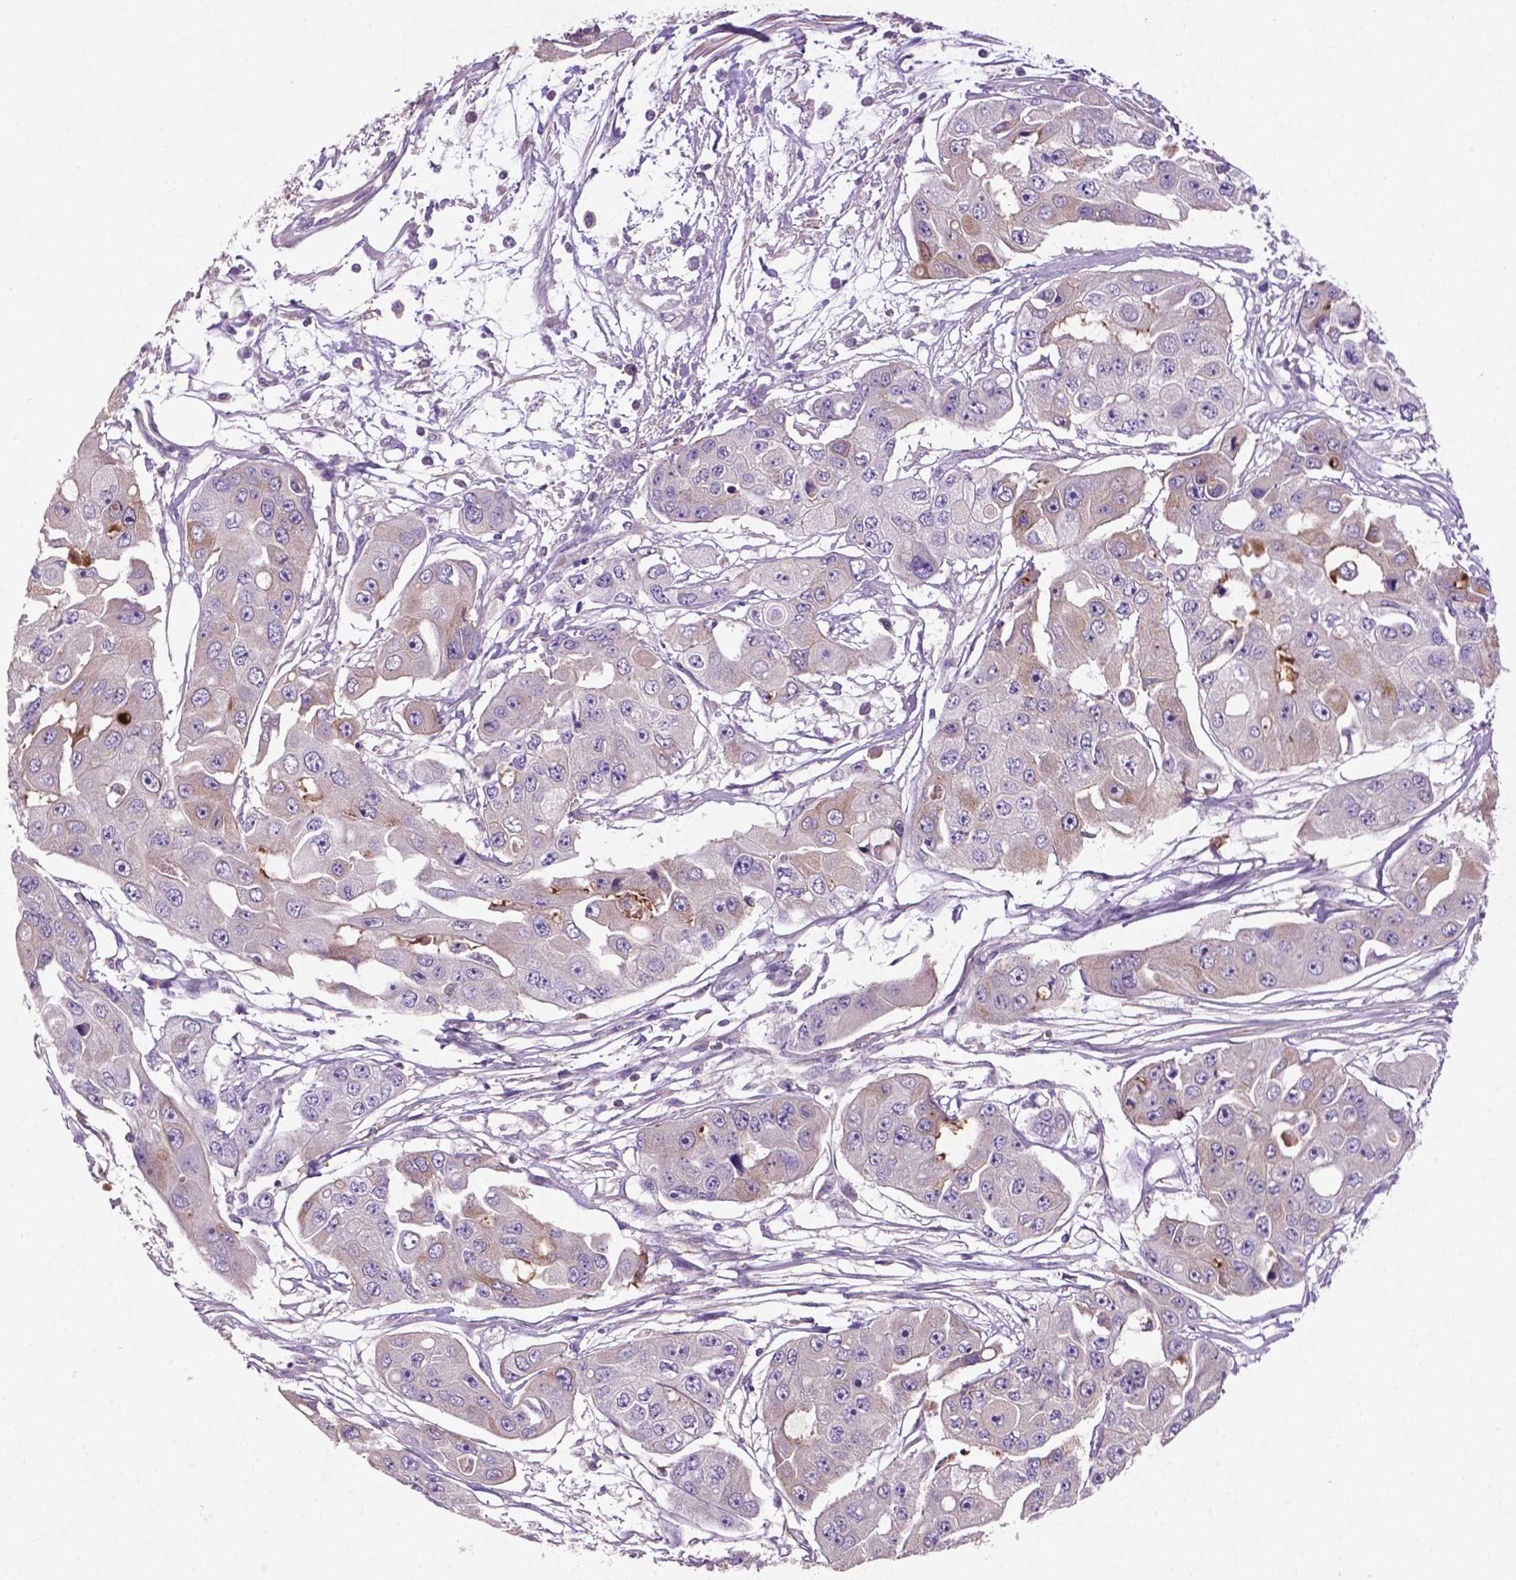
{"staining": {"intensity": "negative", "quantity": "none", "location": "none"}, "tissue": "ovarian cancer", "cell_type": "Tumor cells", "image_type": "cancer", "snomed": [{"axis": "morphology", "description": "Cystadenocarcinoma, serous, NOS"}, {"axis": "topography", "description": "Ovary"}], "caption": "High power microscopy image of an immunohistochemistry (IHC) photomicrograph of ovarian cancer, revealing no significant expression in tumor cells.", "gene": "BMP4", "patient": {"sex": "female", "age": 56}}